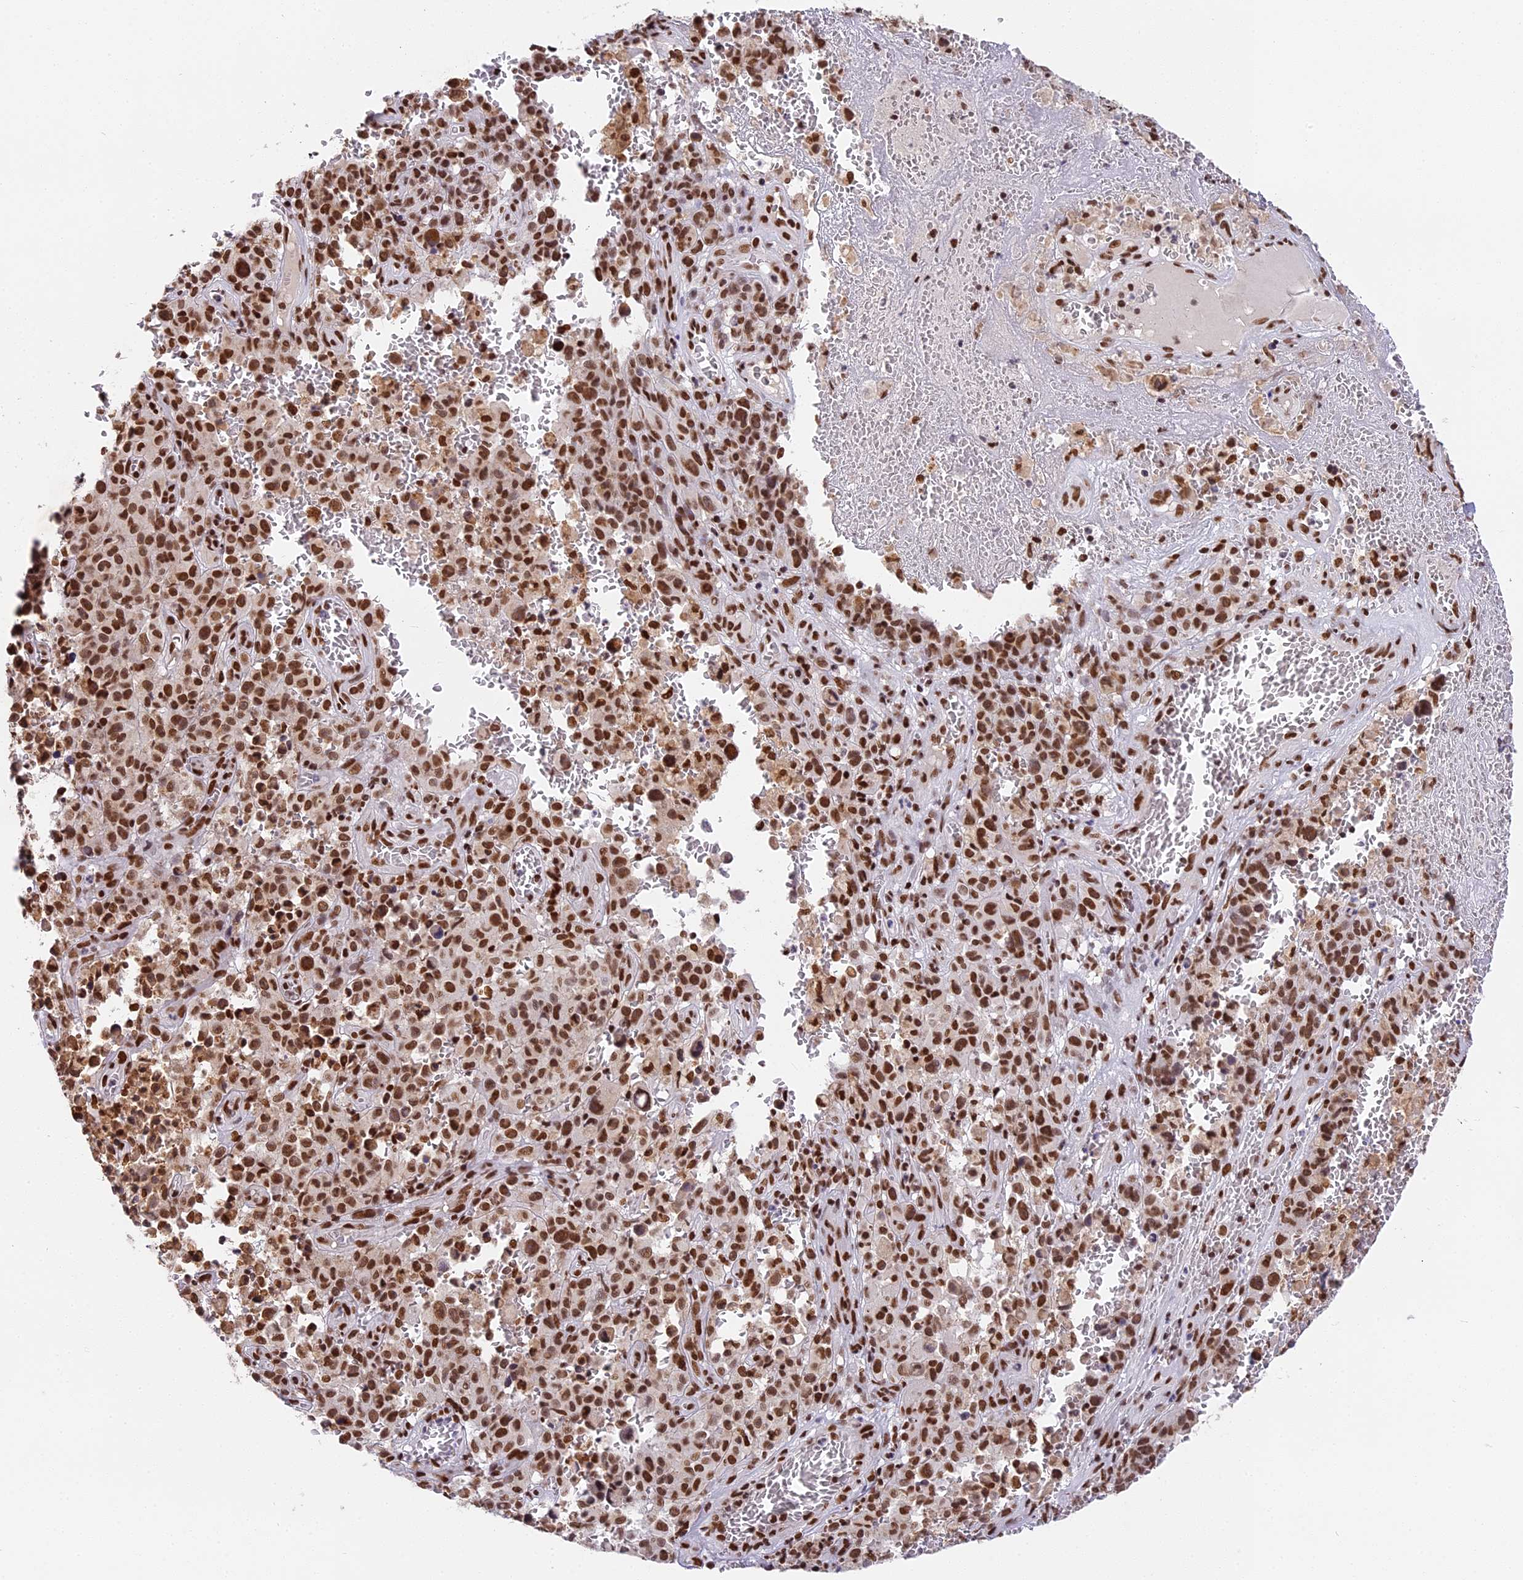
{"staining": {"intensity": "strong", "quantity": ">75%", "location": "nuclear"}, "tissue": "melanoma", "cell_type": "Tumor cells", "image_type": "cancer", "snomed": [{"axis": "morphology", "description": "Malignant melanoma, NOS"}, {"axis": "topography", "description": "Skin"}], "caption": "Protein expression analysis of human melanoma reveals strong nuclear expression in approximately >75% of tumor cells.", "gene": "SBNO1", "patient": {"sex": "female", "age": 82}}